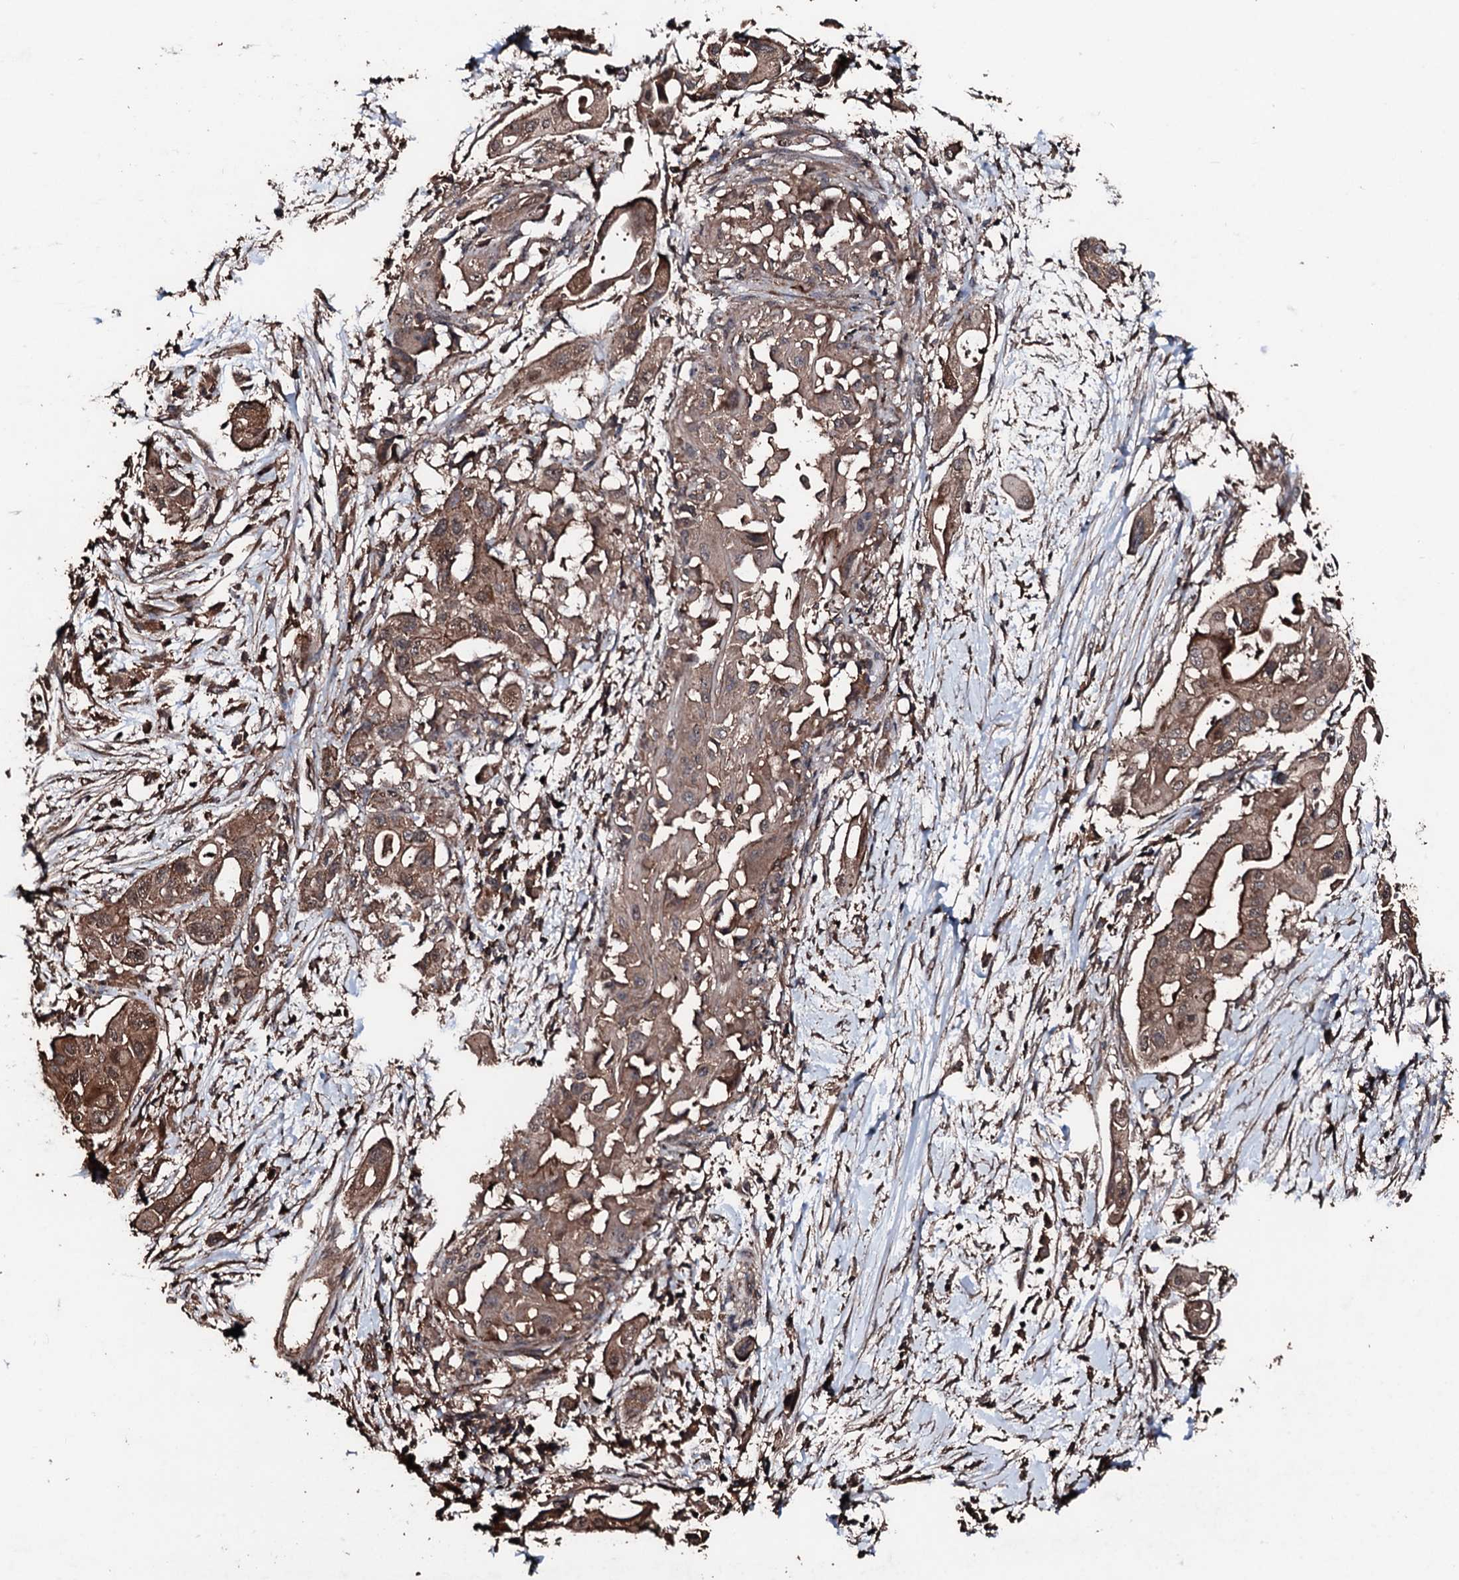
{"staining": {"intensity": "moderate", "quantity": ">75%", "location": "cytoplasmic/membranous"}, "tissue": "pancreatic cancer", "cell_type": "Tumor cells", "image_type": "cancer", "snomed": [{"axis": "morphology", "description": "Adenocarcinoma, NOS"}, {"axis": "topography", "description": "Pancreas"}], "caption": "Immunohistochemistry (DAB (3,3'-diaminobenzidine)) staining of human pancreatic cancer (adenocarcinoma) displays moderate cytoplasmic/membranous protein positivity in about >75% of tumor cells.", "gene": "KIF18A", "patient": {"sex": "male", "age": 68}}